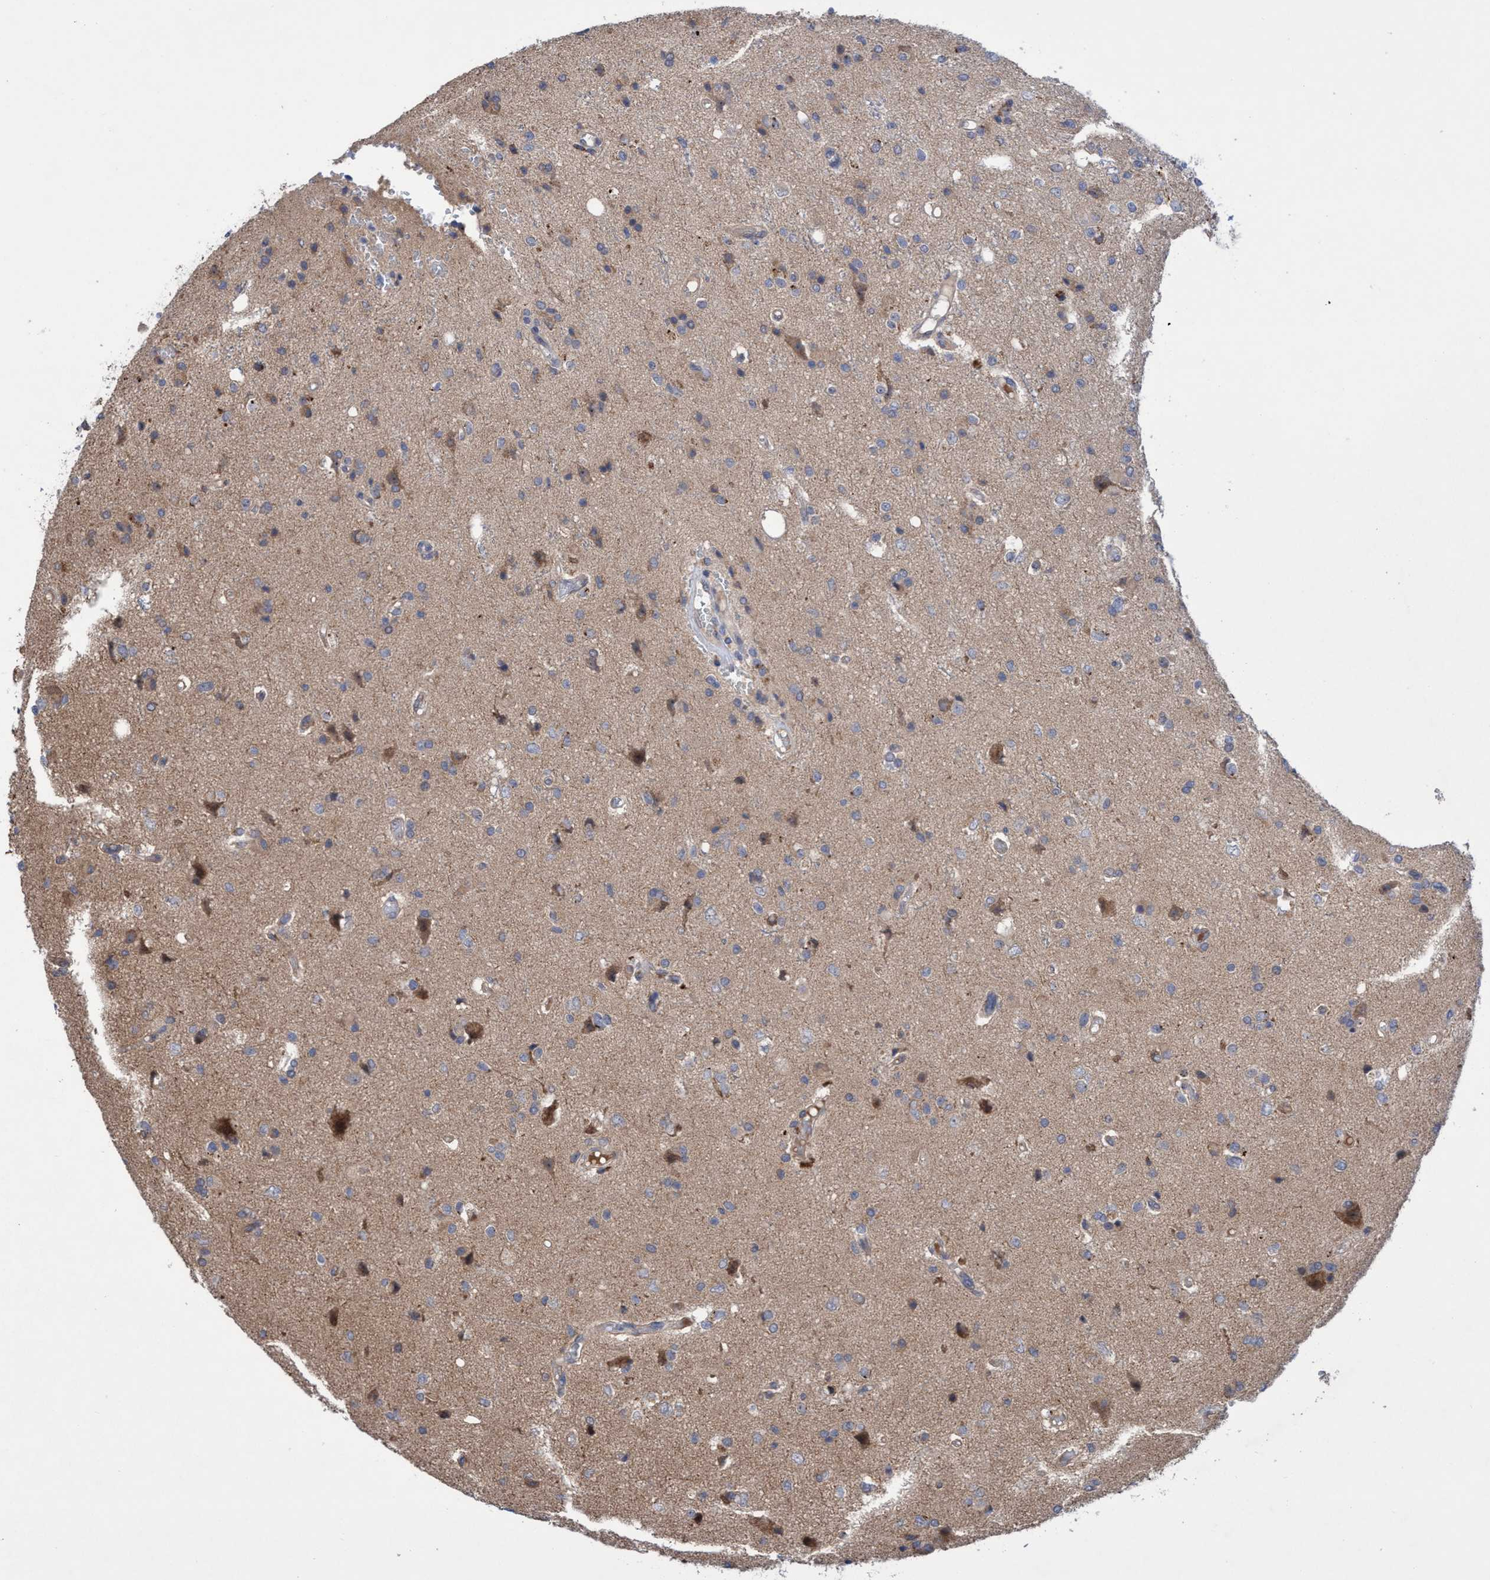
{"staining": {"intensity": "weak", "quantity": "<25%", "location": "cytoplasmic/membranous"}, "tissue": "glioma", "cell_type": "Tumor cells", "image_type": "cancer", "snomed": [{"axis": "morphology", "description": "Glioma, malignant, High grade"}, {"axis": "topography", "description": "Brain"}], "caption": "Immunohistochemistry of high-grade glioma (malignant) exhibits no staining in tumor cells.", "gene": "P2RY14", "patient": {"sex": "male", "age": 47}}